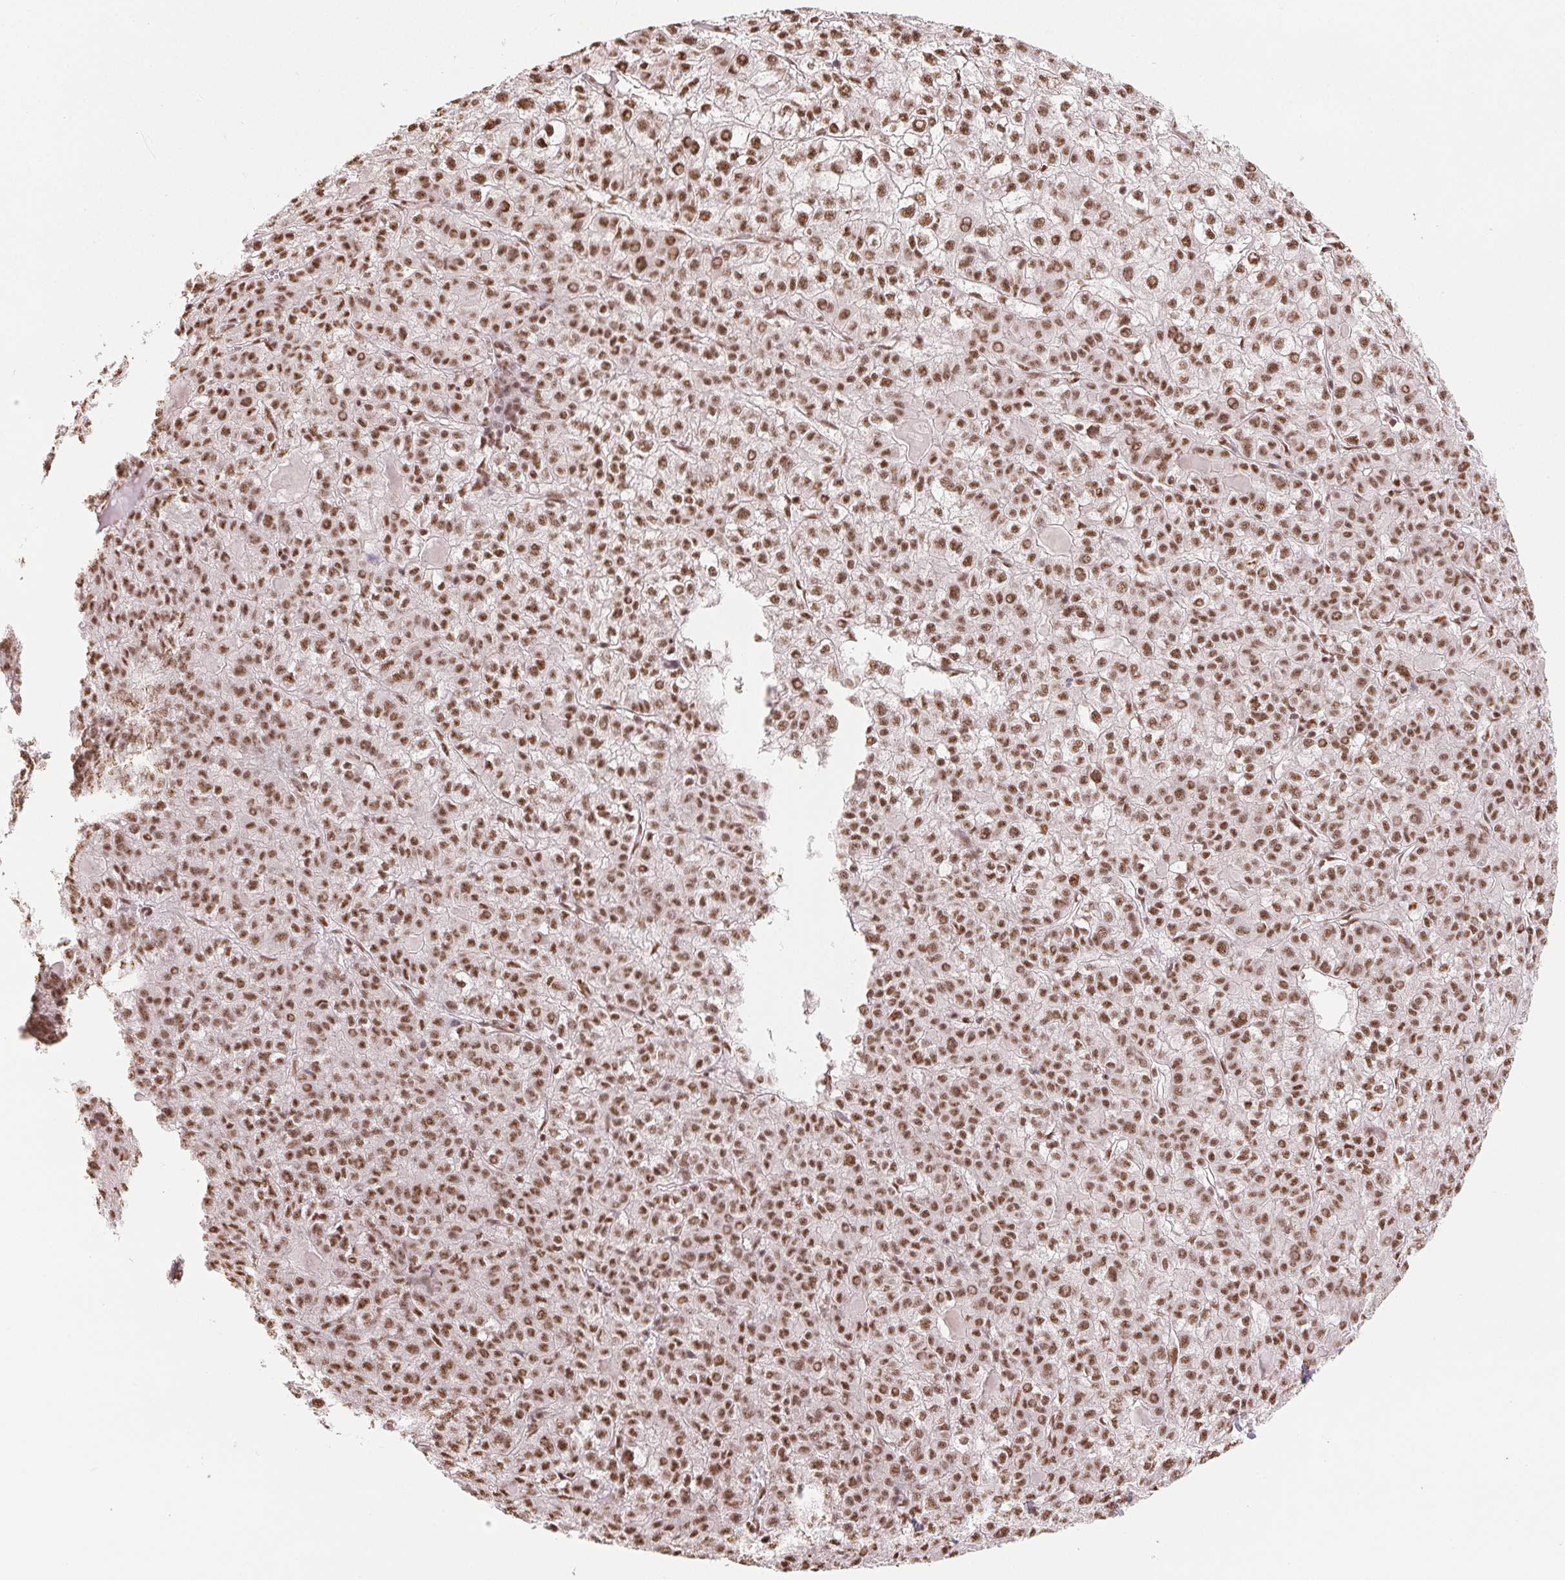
{"staining": {"intensity": "moderate", "quantity": ">75%", "location": "nuclear"}, "tissue": "liver cancer", "cell_type": "Tumor cells", "image_type": "cancer", "snomed": [{"axis": "morphology", "description": "Carcinoma, Hepatocellular, NOS"}, {"axis": "topography", "description": "Liver"}], "caption": "Approximately >75% of tumor cells in liver hepatocellular carcinoma demonstrate moderate nuclear protein staining as visualized by brown immunohistochemical staining.", "gene": "IK", "patient": {"sex": "female", "age": 43}}